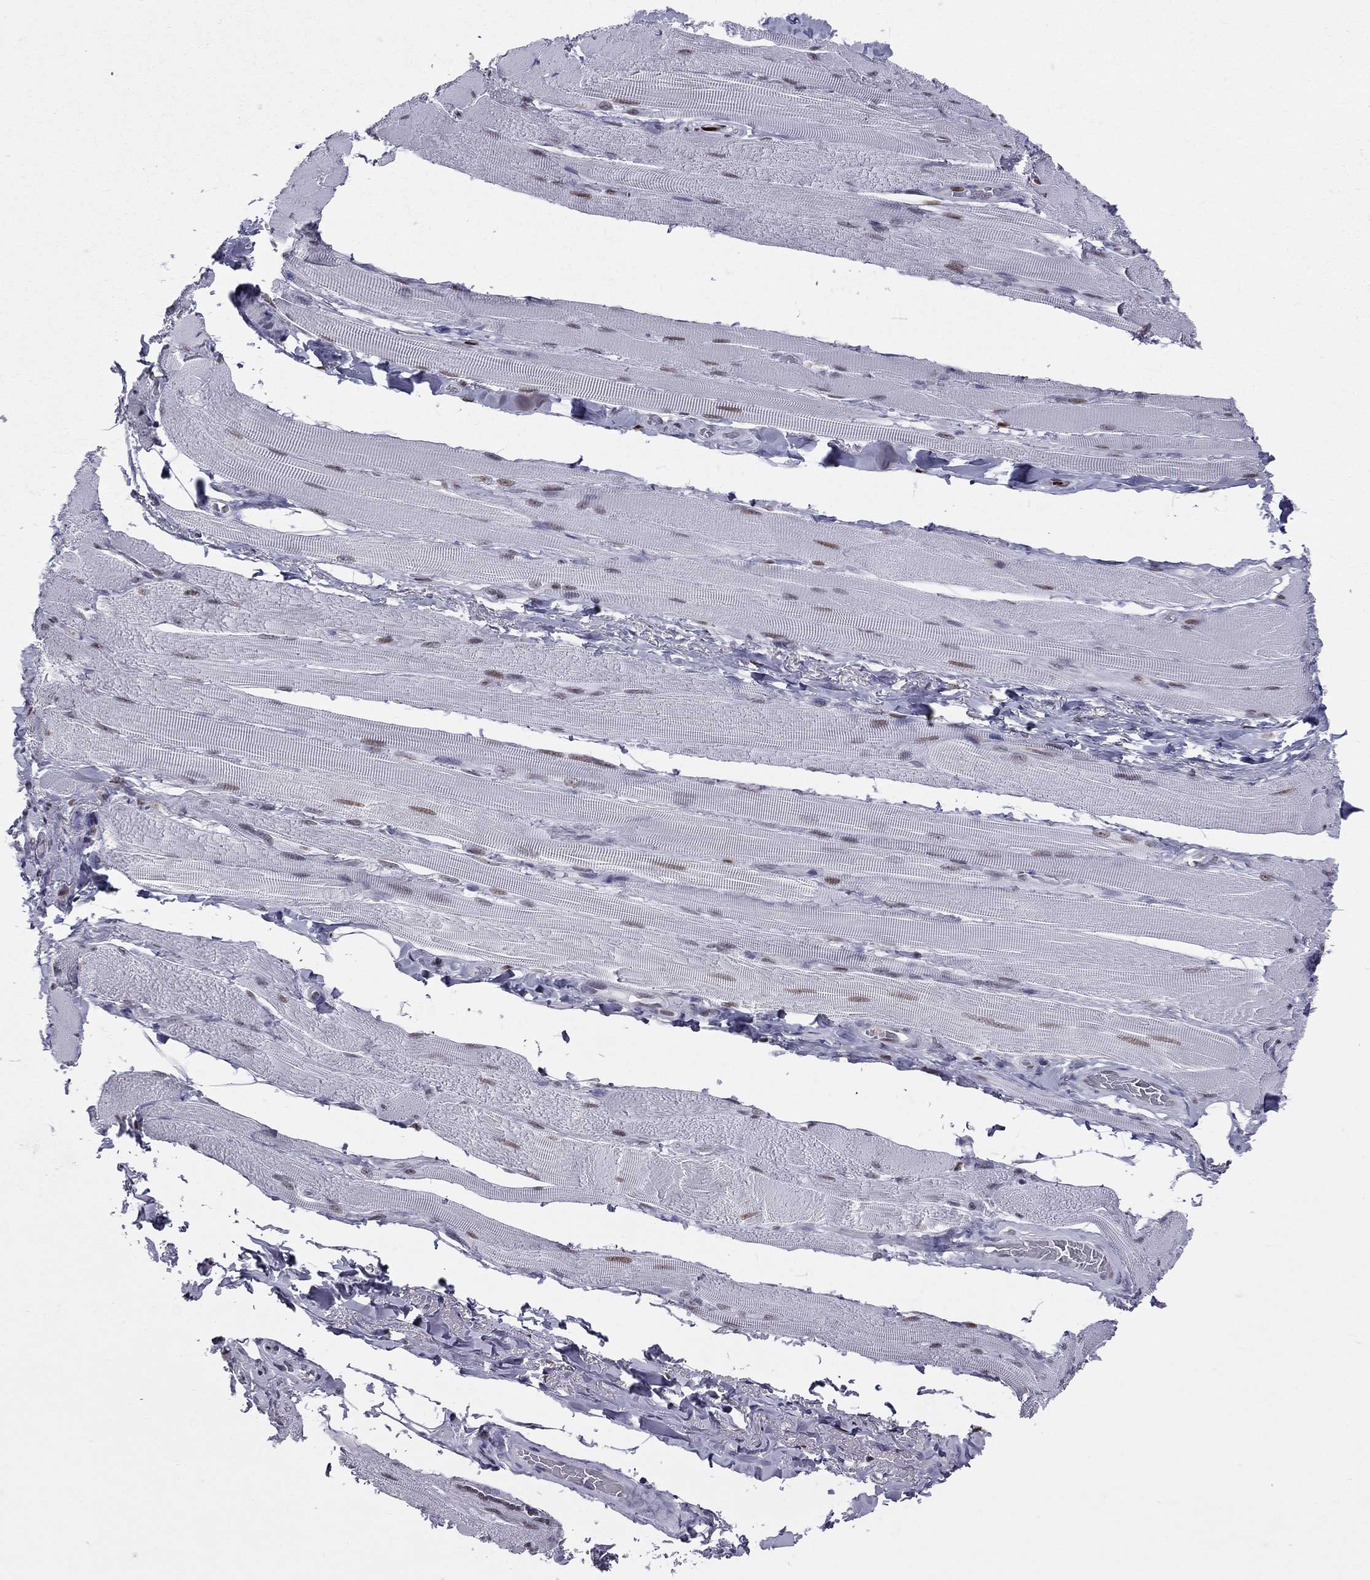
{"staining": {"intensity": "strong", "quantity": "25%-75%", "location": "nuclear"}, "tissue": "skeletal muscle", "cell_type": "Myocytes", "image_type": "normal", "snomed": [{"axis": "morphology", "description": "Normal tissue, NOS"}, {"axis": "topography", "description": "Skeletal muscle"}, {"axis": "topography", "description": "Anal"}, {"axis": "topography", "description": "Peripheral nerve tissue"}], "caption": "Strong nuclear staining is present in about 25%-75% of myocytes in unremarkable skeletal muscle. Using DAB (3,3'-diaminobenzidine) (brown) and hematoxylin (blue) stains, captured at high magnification using brightfield microscopy.", "gene": "PCGF3", "patient": {"sex": "male", "age": 53}}